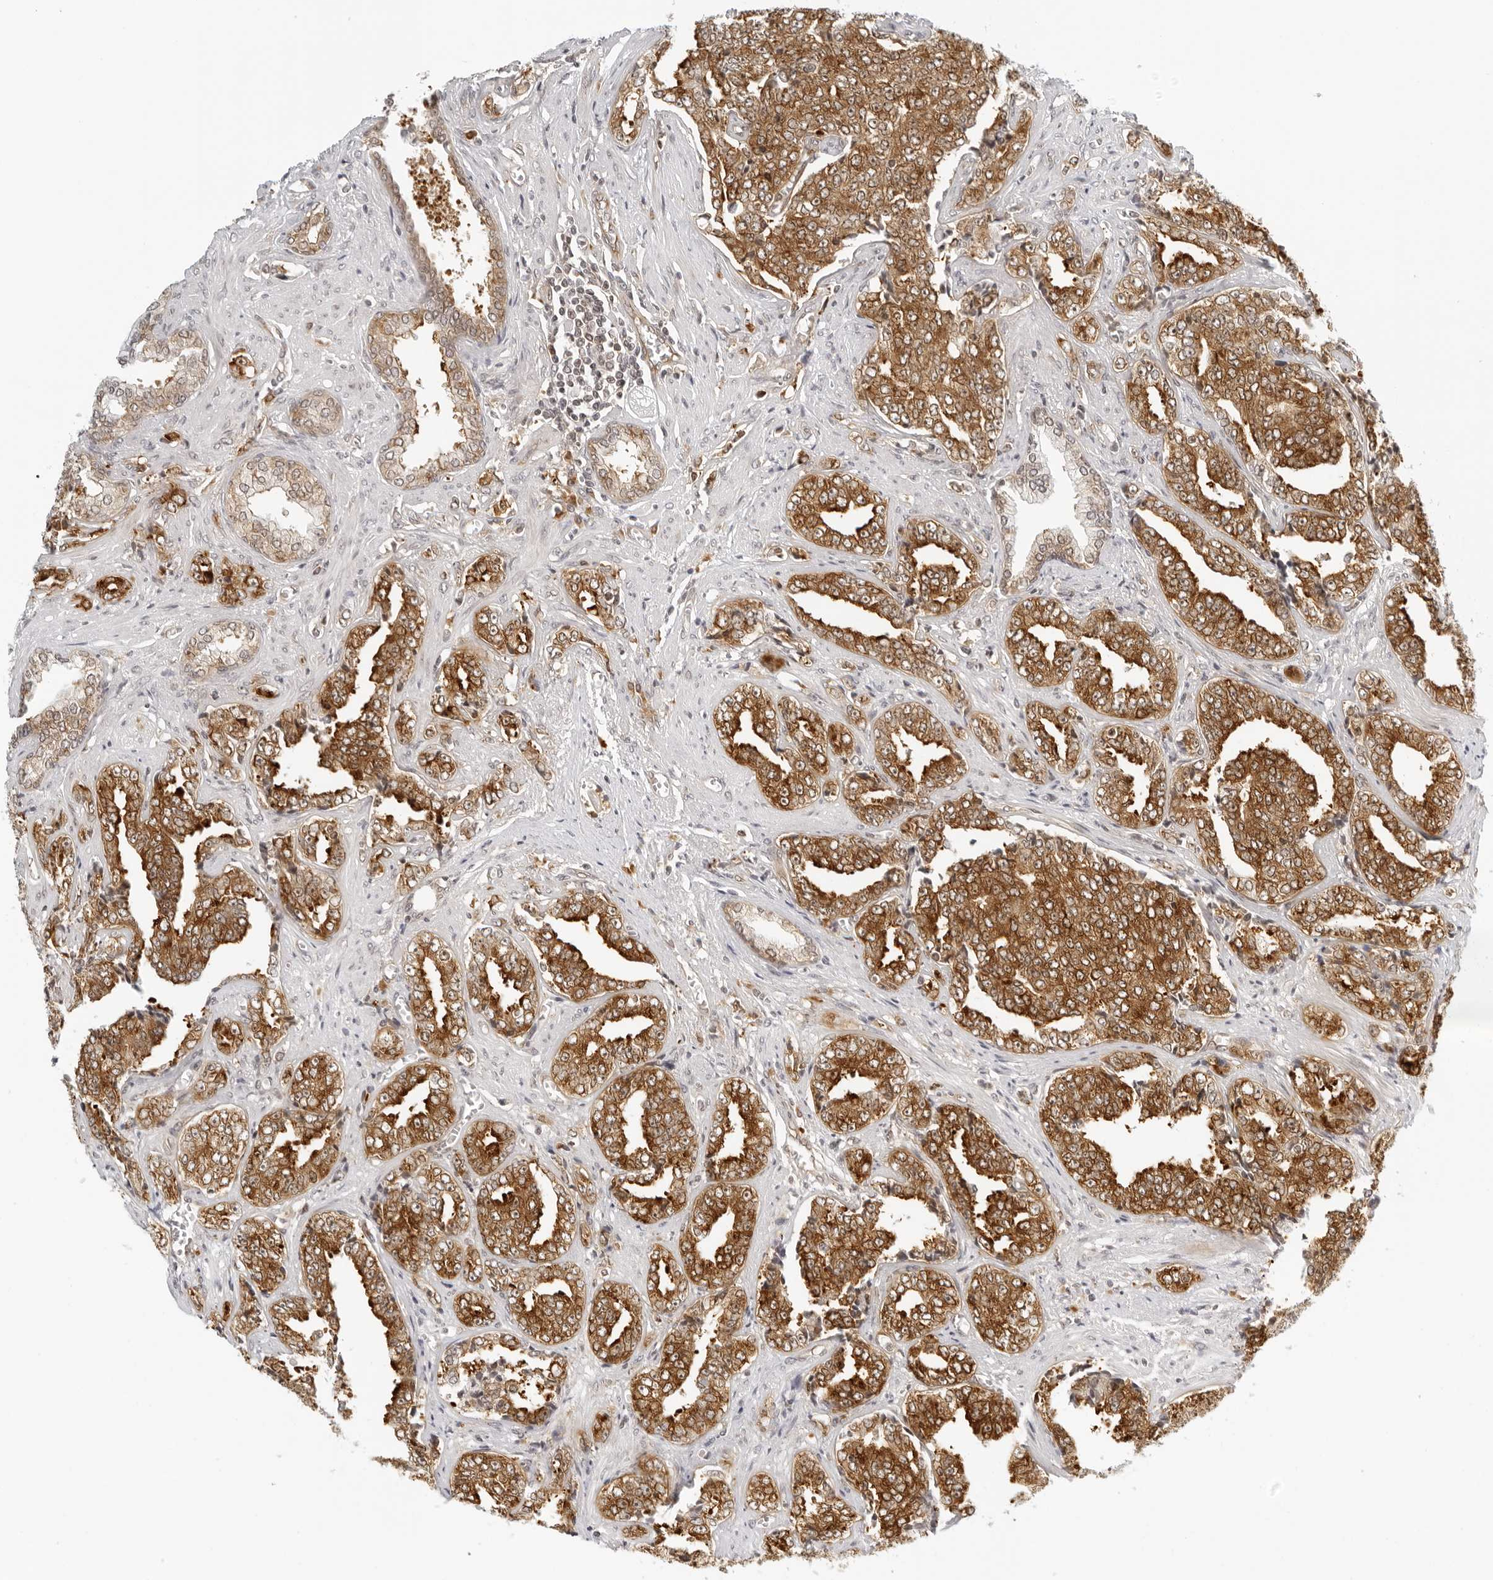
{"staining": {"intensity": "strong", "quantity": ">75%", "location": "cytoplasmic/membranous"}, "tissue": "prostate cancer", "cell_type": "Tumor cells", "image_type": "cancer", "snomed": [{"axis": "morphology", "description": "Adenocarcinoma, High grade"}, {"axis": "topography", "description": "Prostate"}], "caption": "Protein expression analysis of high-grade adenocarcinoma (prostate) shows strong cytoplasmic/membranous positivity in approximately >75% of tumor cells.", "gene": "EIF4G1", "patient": {"sex": "male", "age": 71}}